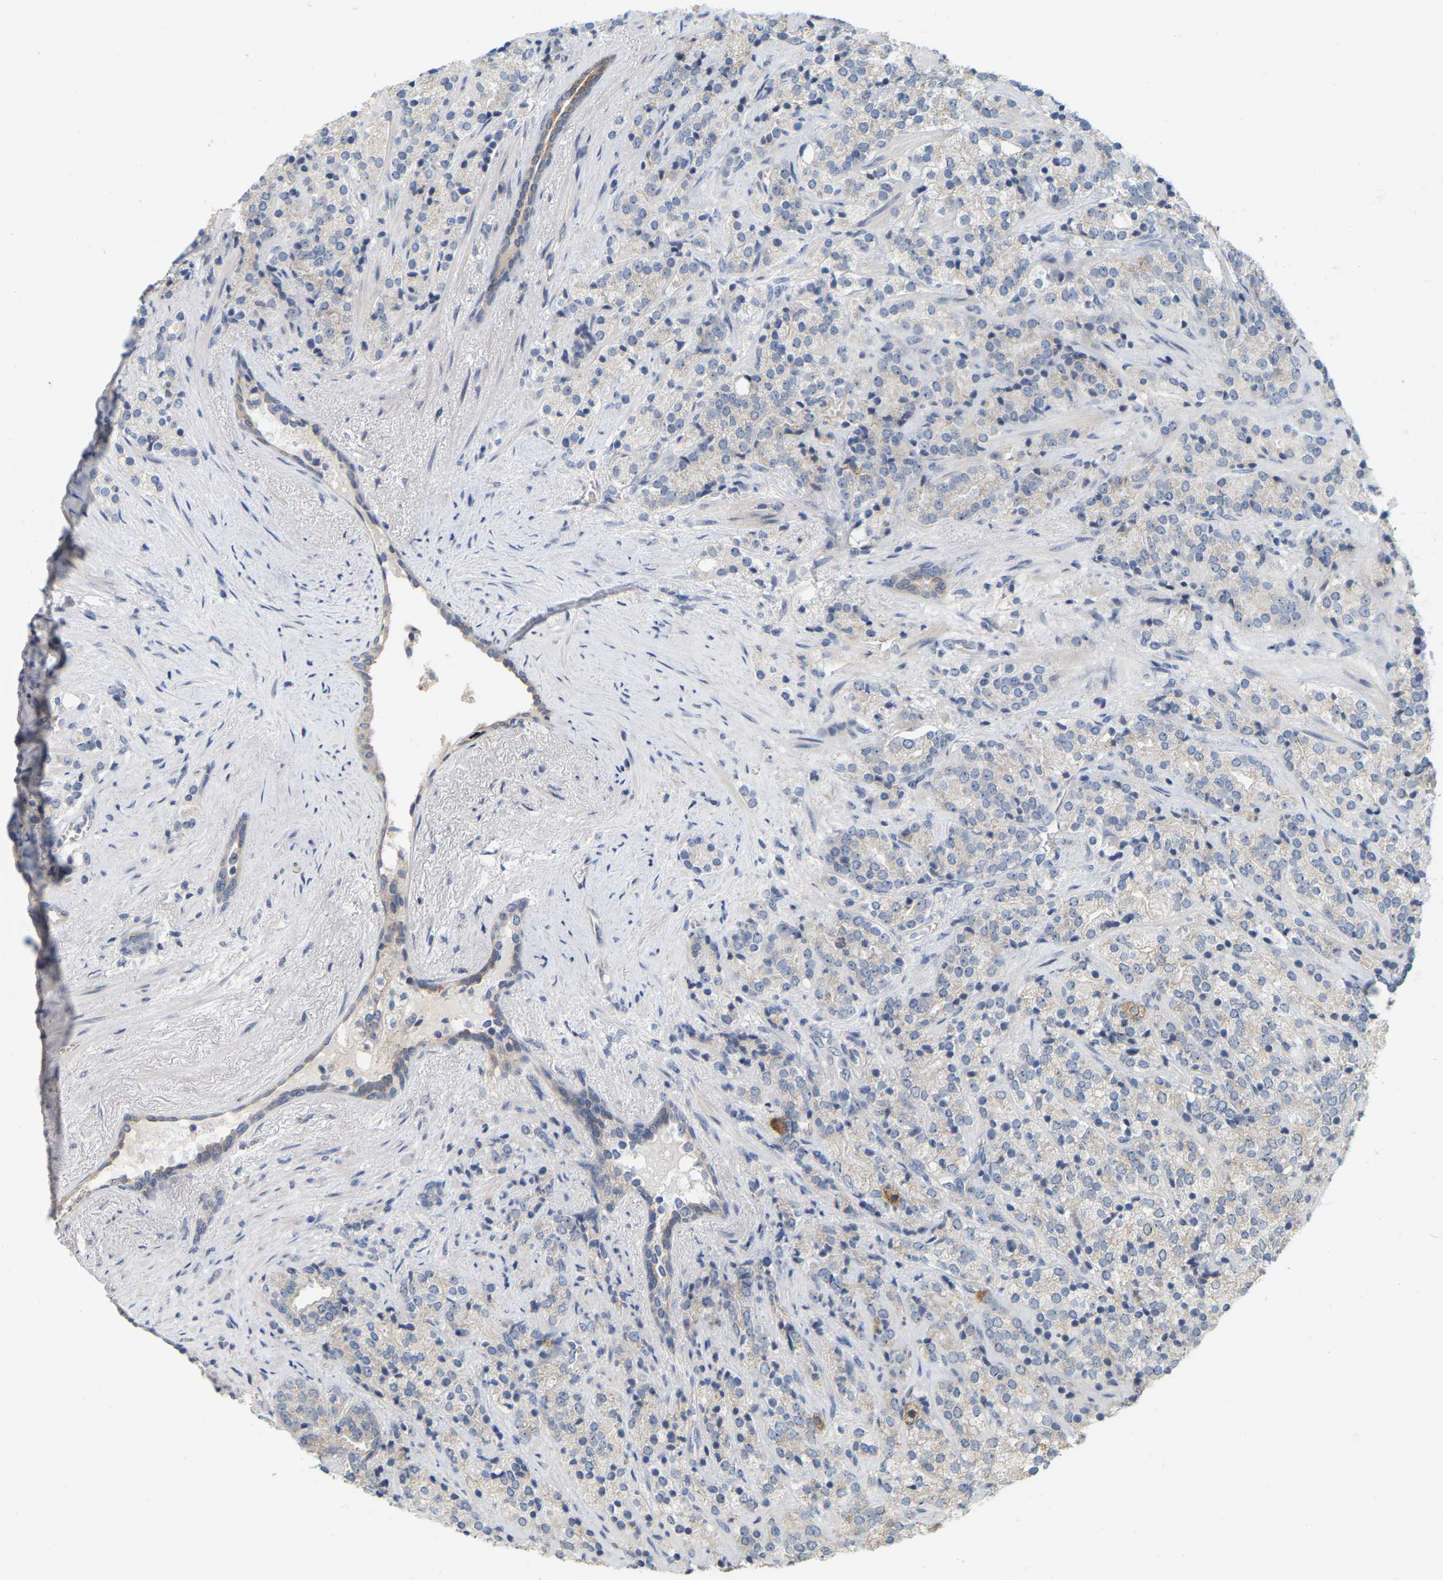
{"staining": {"intensity": "weak", "quantity": "<25%", "location": "cytoplasmic/membranous"}, "tissue": "prostate cancer", "cell_type": "Tumor cells", "image_type": "cancer", "snomed": [{"axis": "morphology", "description": "Adenocarcinoma, High grade"}, {"axis": "topography", "description": "Prostate"}], "caption": "The micrograph displays no significant staining in tumor cells of prostate cancer.", "gene": "SSH1", "patient": {"sex": "male", "age": 71}}